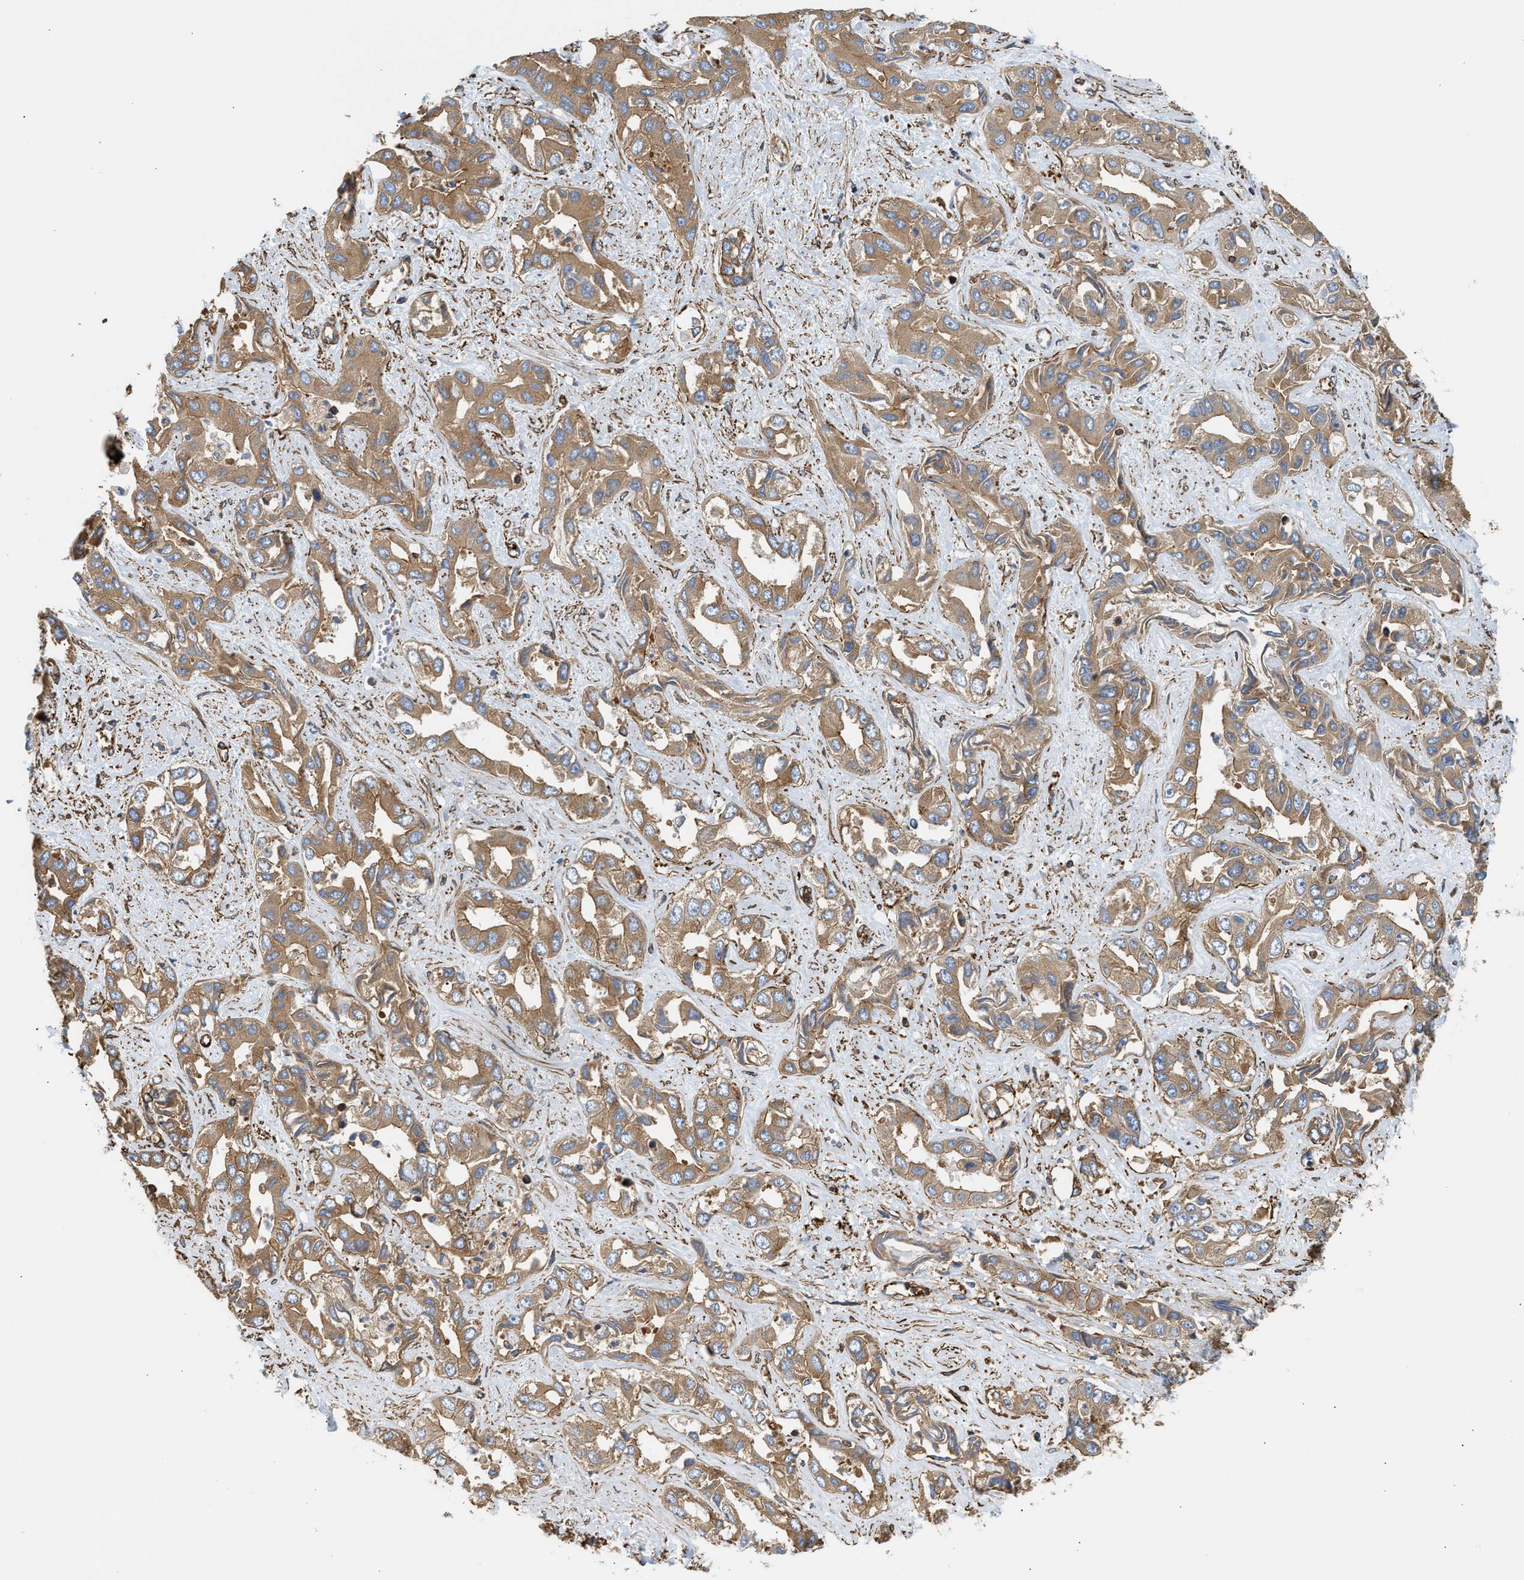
{"staining": {"intensity": "moderate", "quantity": ">75%", "location": "cytoplasmic/membranous"}, "tissue": "liver cancer", "cell_type": "Tumor cells", "image_type": "cancer", "snomed": [{"axis": "morphology", "description": "Cholangiocarcinoma"}, {"axis": "topography", "description": "Liver"}], "caption": "DAB immunohistochemical staining of liver cancer (cholangiocarcinoma) exhibits moderate cytoplasmic/membranous protein positivity in about >75% of tumor cells. The staining was performed using DAB (3,3'-diaminobenzidine), with brown indicating positive protein expression. Nuclei are stained blue with hematoxylin.", "gene": "SAMD9L", "patient": {"sex": "female", "age": 52}}